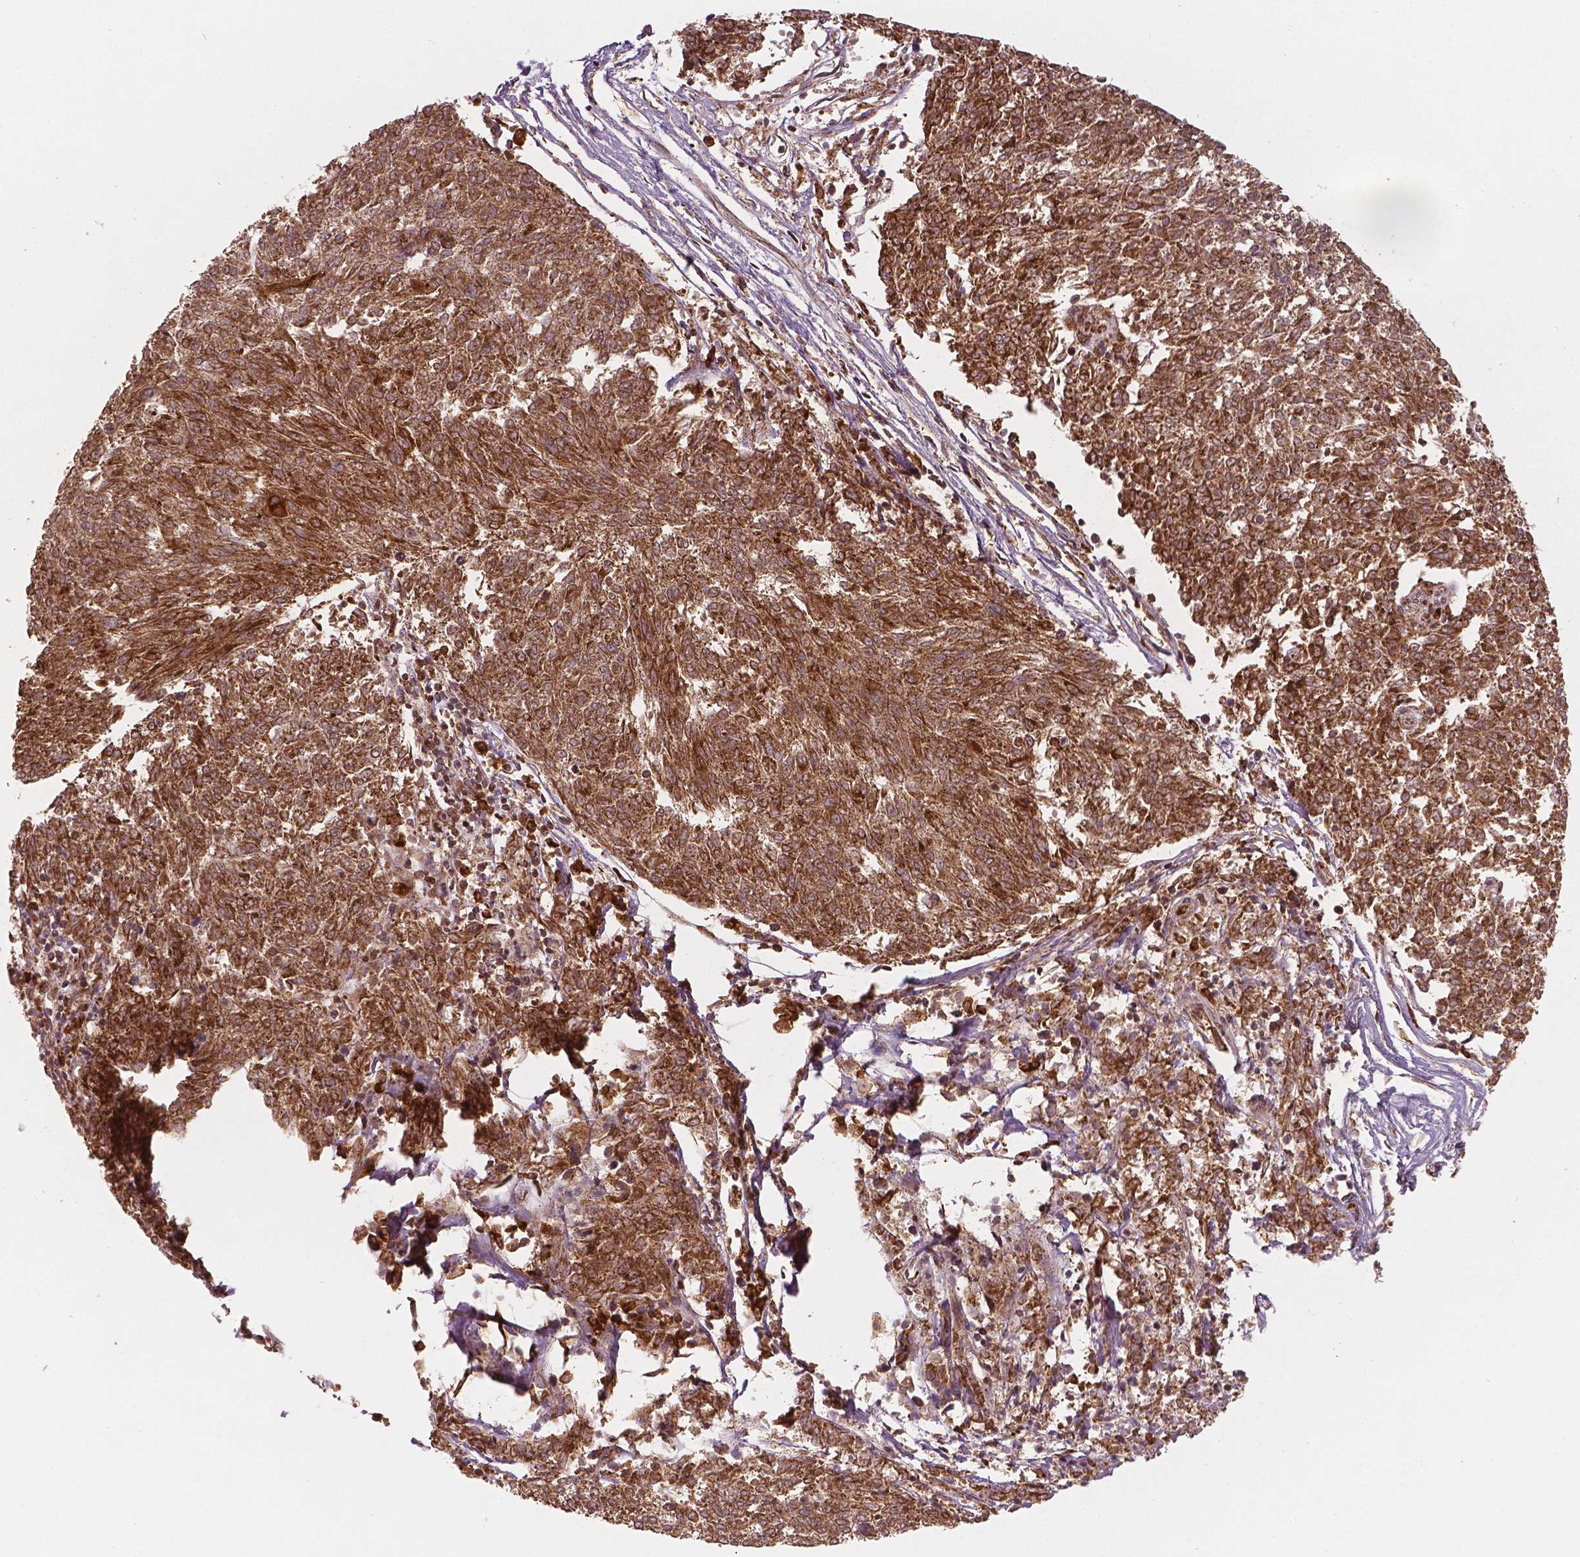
{"staining": {"intensity": "strong", "quantity": ">75%", "location": "cytoplasmic/membranous"}, "tissue": "melanoma", "cell_type": "Tumor cells", "image_type": "cancer", "snomed": [{"axis": "morphology", "description": "Malignant melanoma, NOS"}, {"axis": "topography", "description": "Skin"}], "caption": "An image of human malignant melanoma stained for a protein reveals strong cytoplasmic/membranous brown staining in tumor cells.", "gene": "PGAM5", "patient": {"sex": "female", "age": 72}}